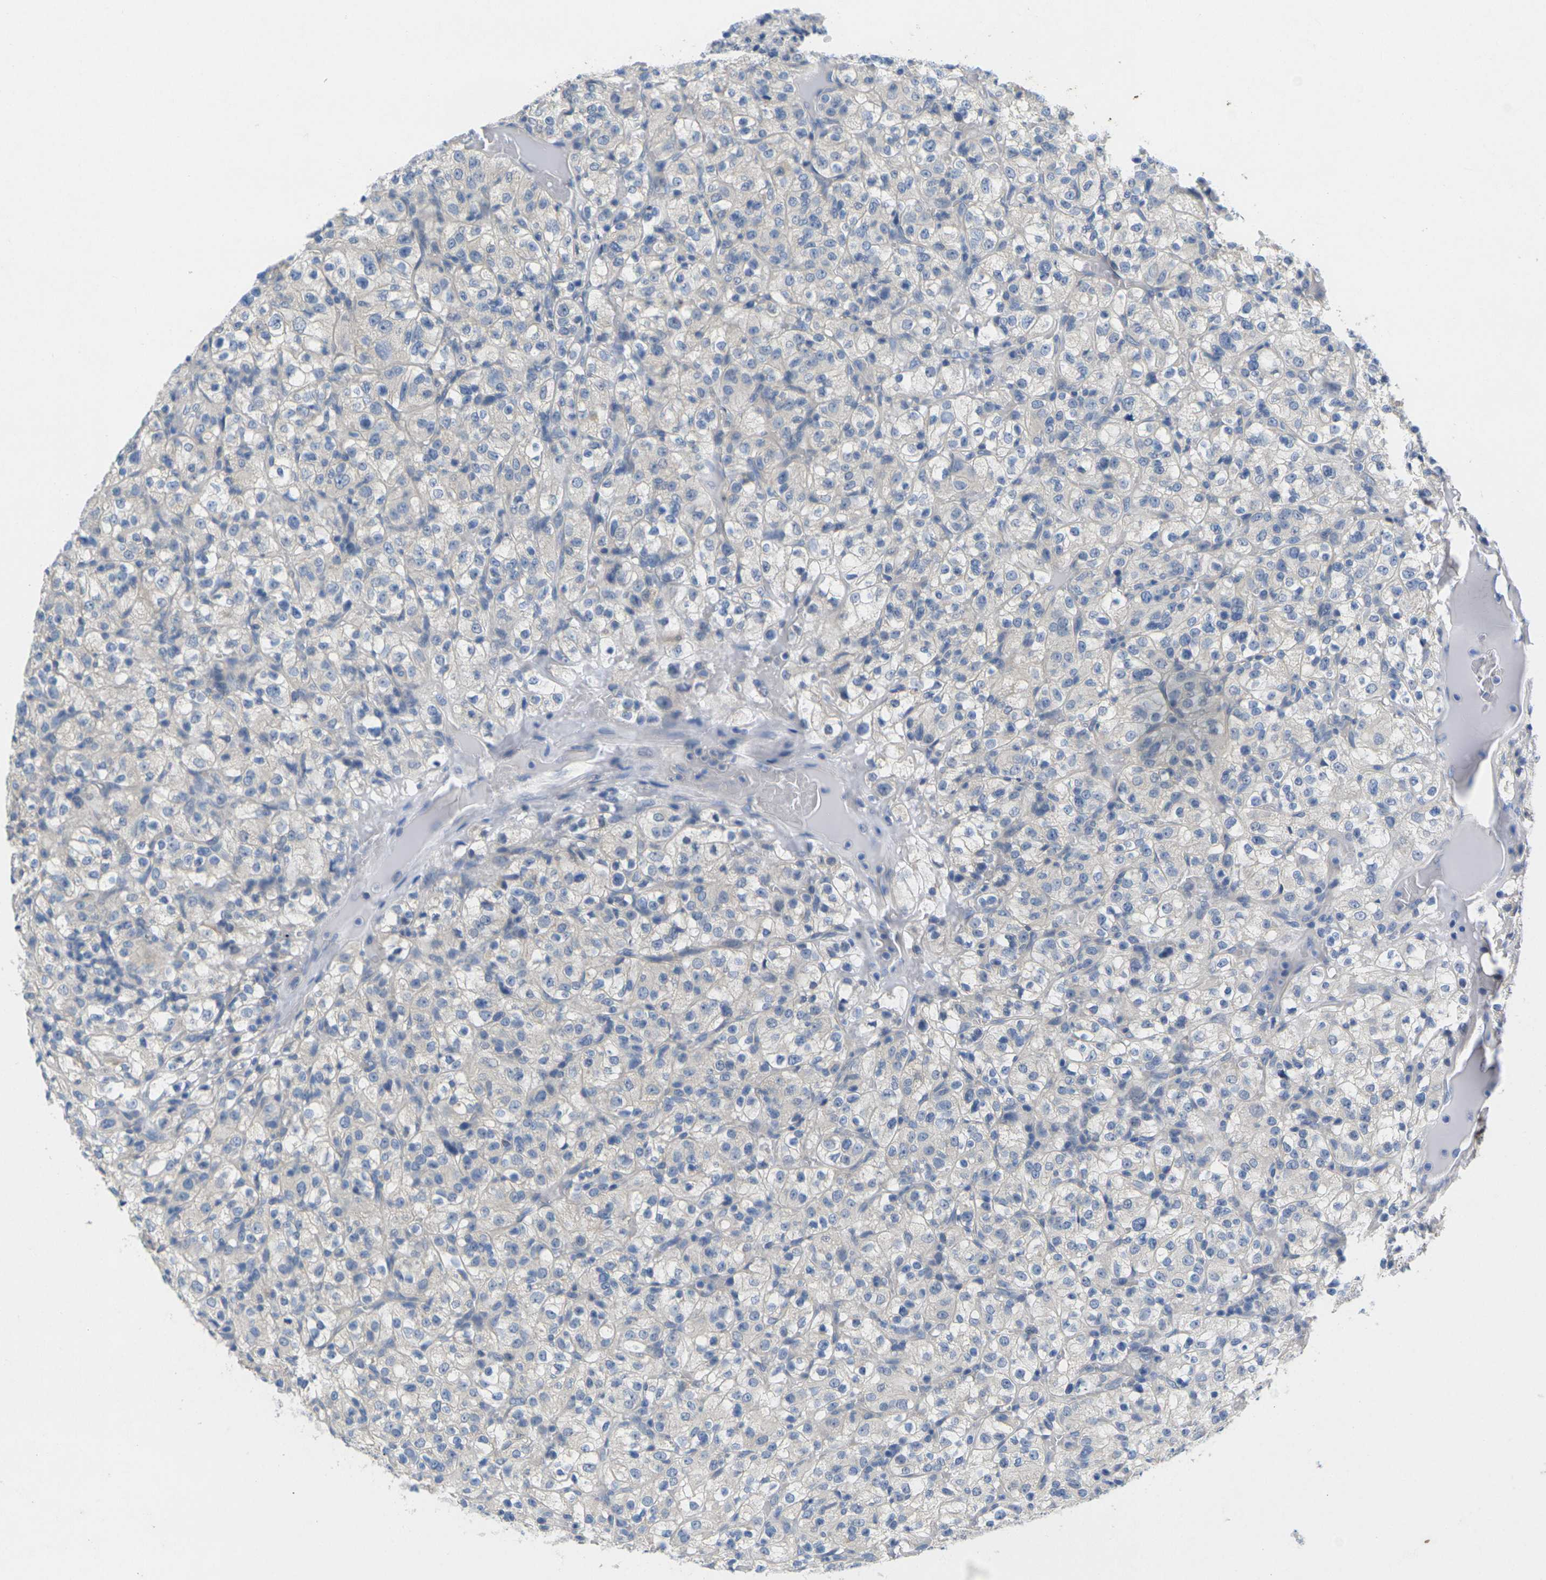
{"staining": {"intensity": "negative", "quantity": "none", "location": "none"}, "tissue": "renal cancer", "cell_type": "Tumor cells", "image_type": "cancer", "snomed": [{"axis": "morphology", "description": "Normal tissue, NOS"}, {"axis": "morphology", "description": "Adenocarcinoma, NOS"}, {"axis": "topography", "description": "Kidney"}], "caption": "IHC photomicrograph of renal cancer stained for a protein (brown), which exhibits no positivity in tumor cells. (Stains: DAB IHC with hematoxylin counter stain, Microscopy: brightfield microscopy at high magnification).", "gene": "TNNI3", "patient": {"sex": "female", "age": 72}}